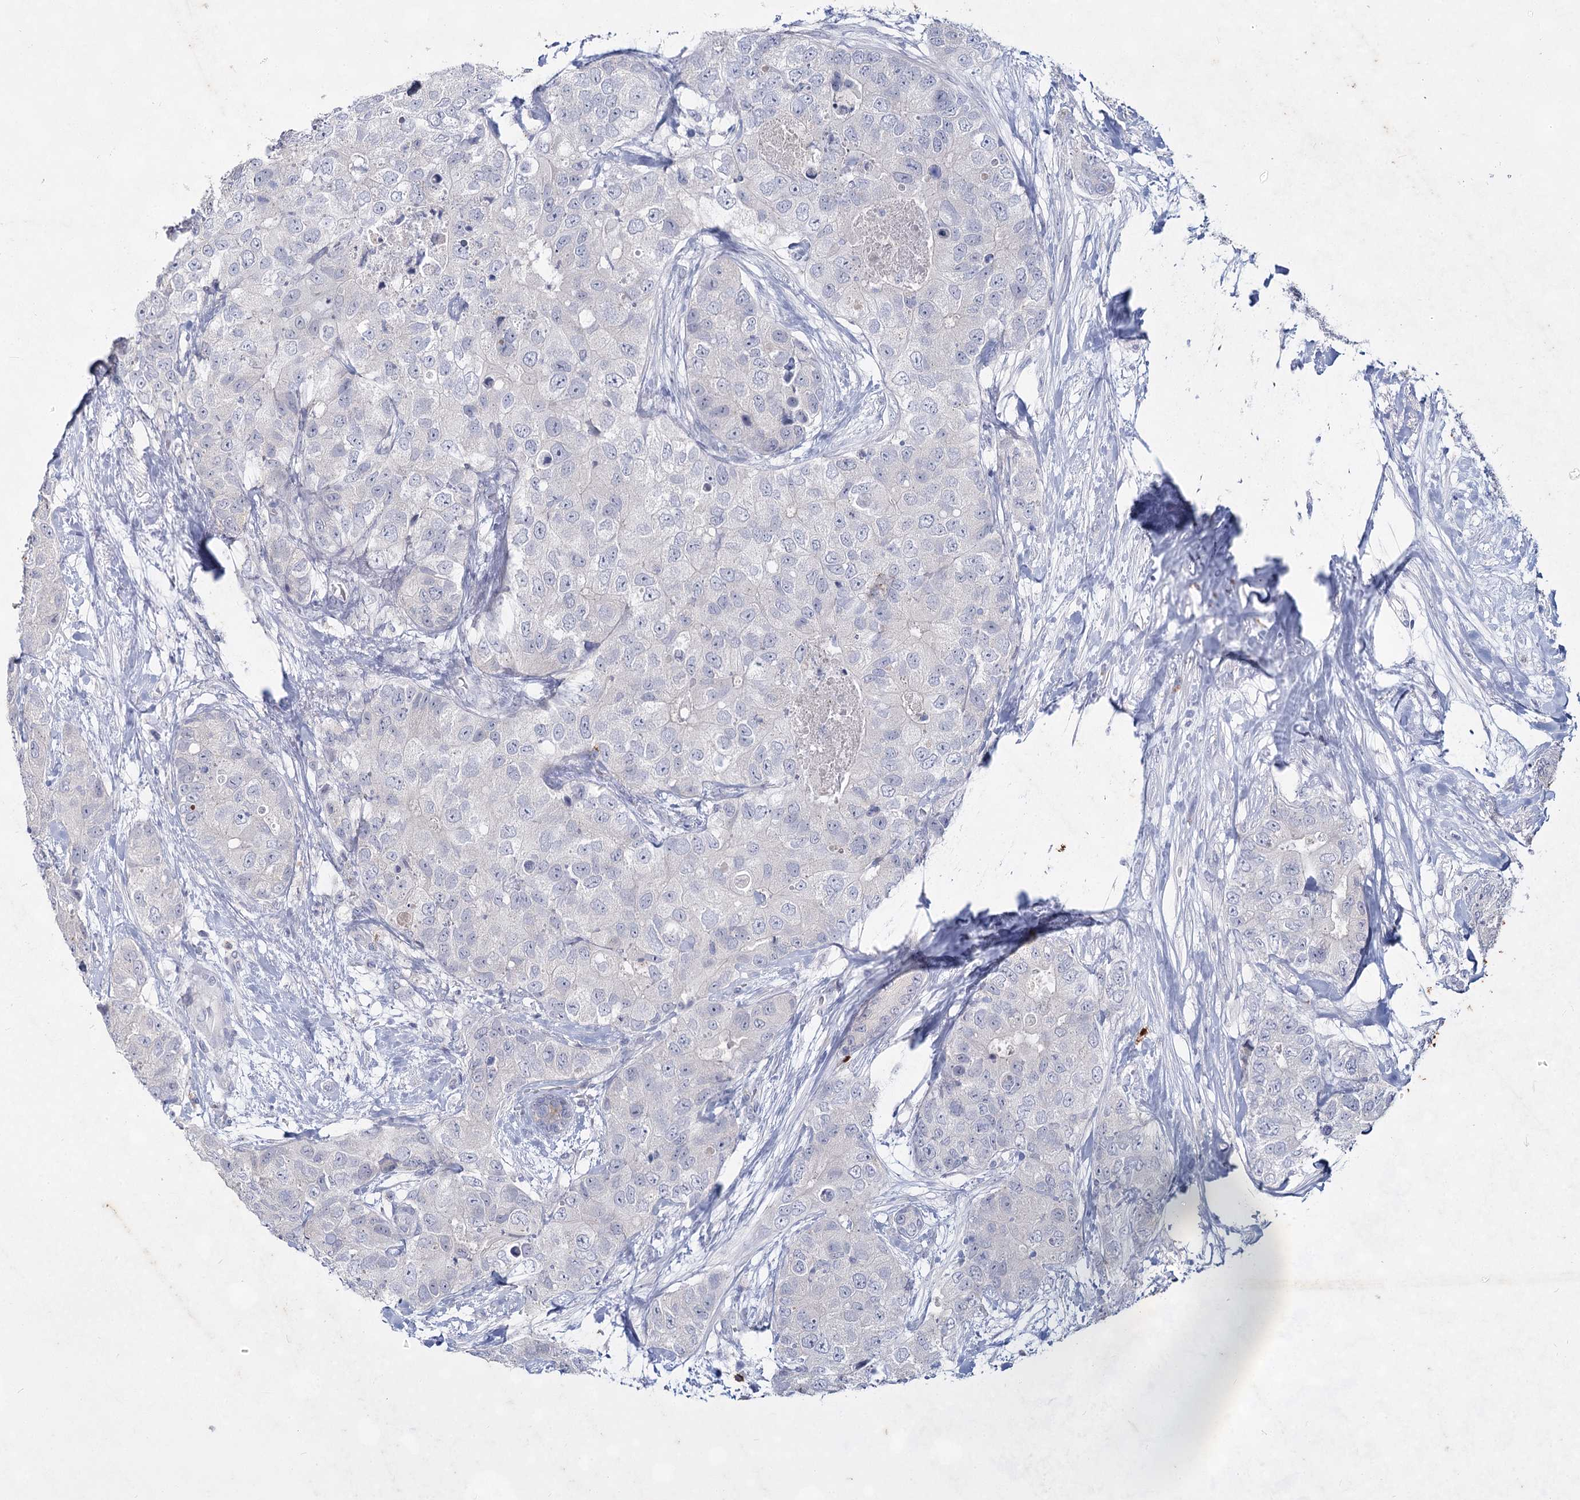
{"staining": {"intensity": "negative", "quantity": "none", "location": "none"}, "tissue": "breast cancer", "cell_type": "Tumor cells", "image_type": "cancer", "snomed": [{"axis": "morphology", "description": "Duct carcinoma"}, {"axis": "topography", "description": "Breast"}], "caption": "This is a histopathology image of IHC staining of intraductal carcinoma (breast), which shows no staining in tumor cells.", "gene": "CCDC73", "patient": {"sex": "female", "age": 62}}